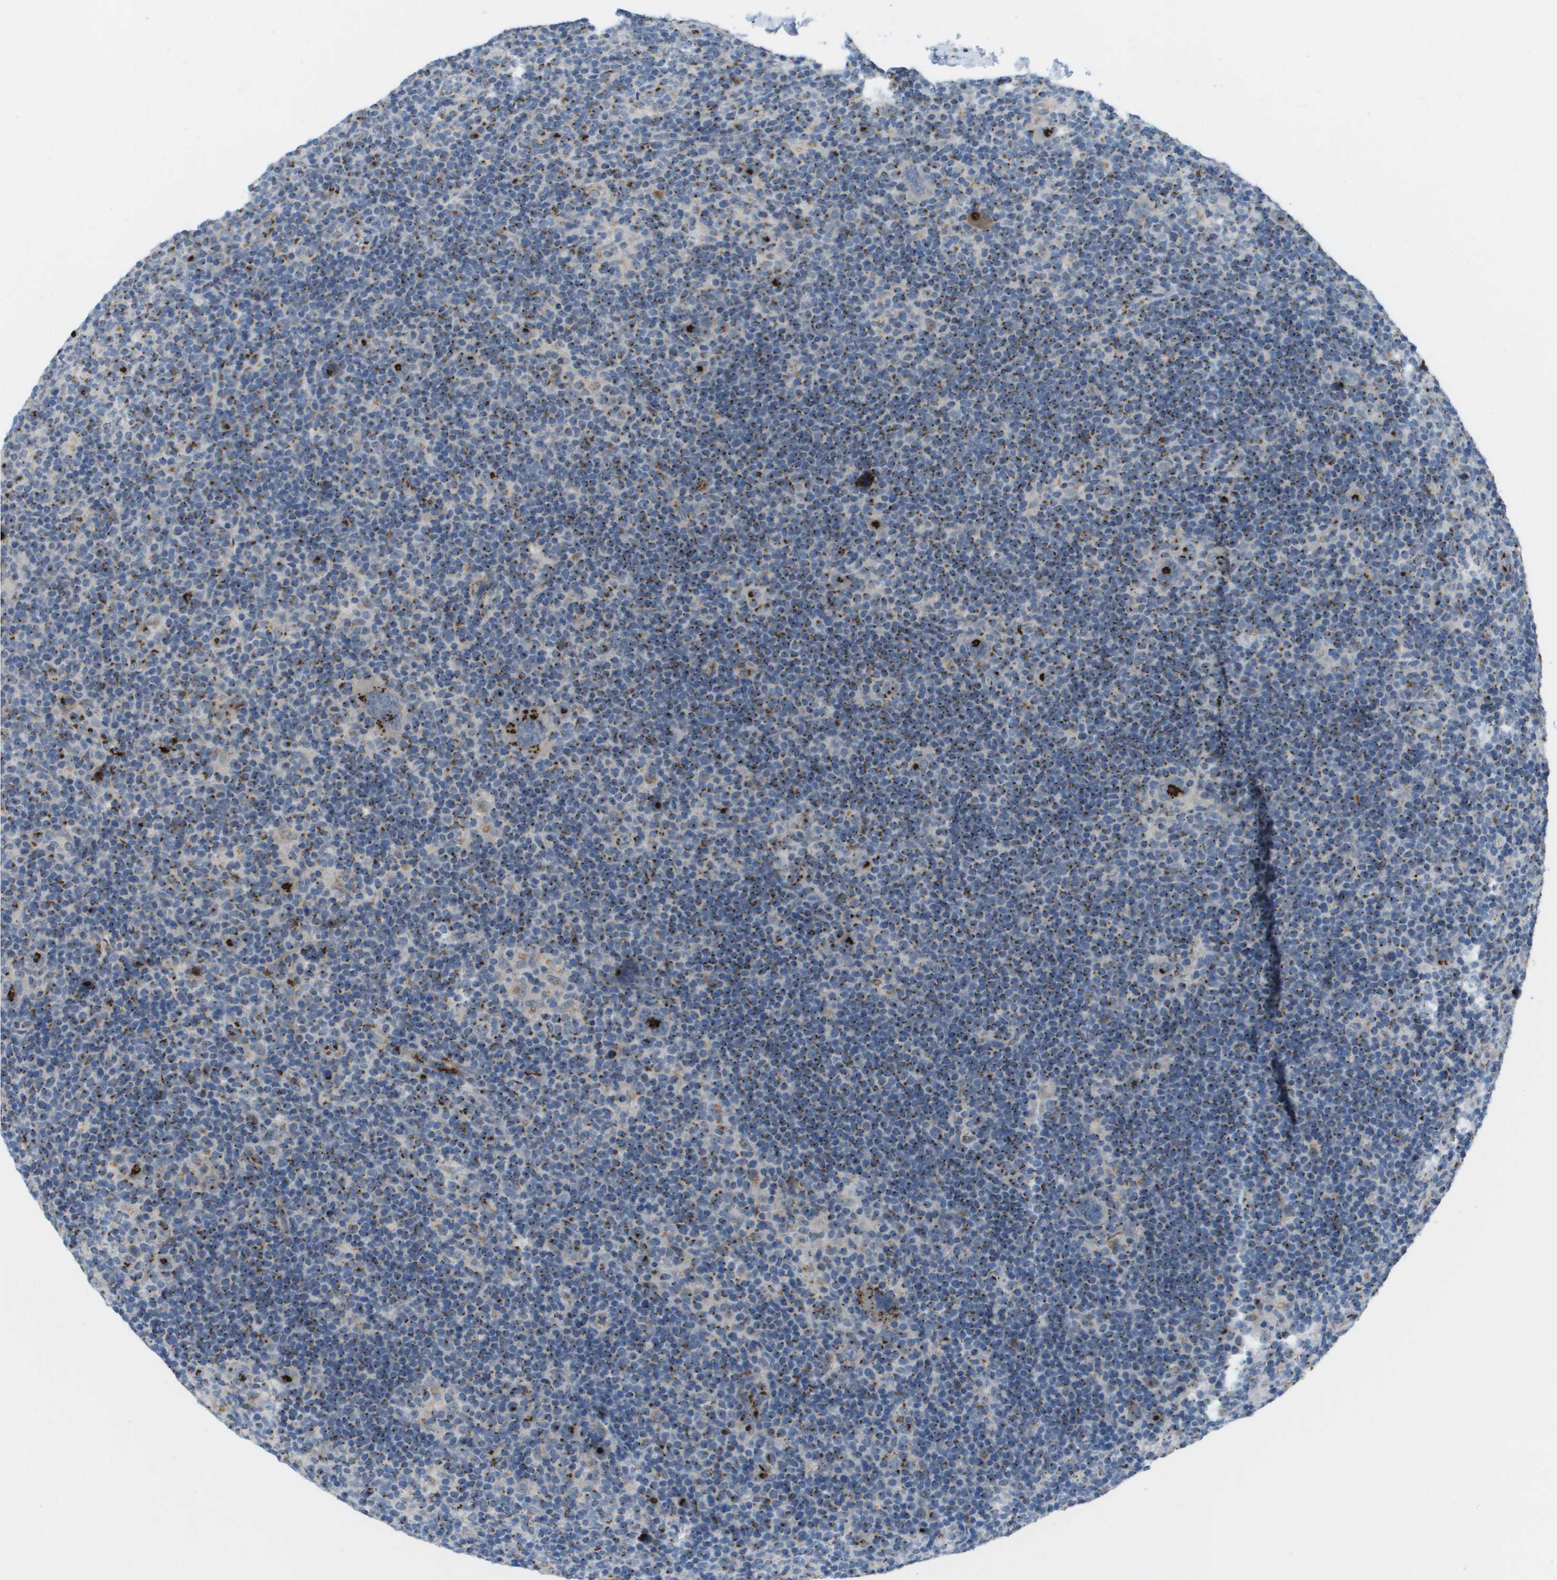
{"staining": {"intensity": "strong", "quantity": ">75%", "location": "cytoplasmic/membranous"}, "tissue": "lymphoma", "cell_type": "Tumor cells", "image_type": "cancer", "snomed": [{"axis": "morphology", "description": "Hodgkin's disease, NOS"}, {"axis": "topography", "description": "Lymph node"}], "caption": "Immunohistochemistry (DAB (3,3'-diaminobenzidine)) staining of human Hodgkin's disease demonstrates strong cytoplasmic/membranous protein expression in approximately >75% of tumor cells.", "gene": "QSOX2", "patient": {"sex": "female", "age": 57}}